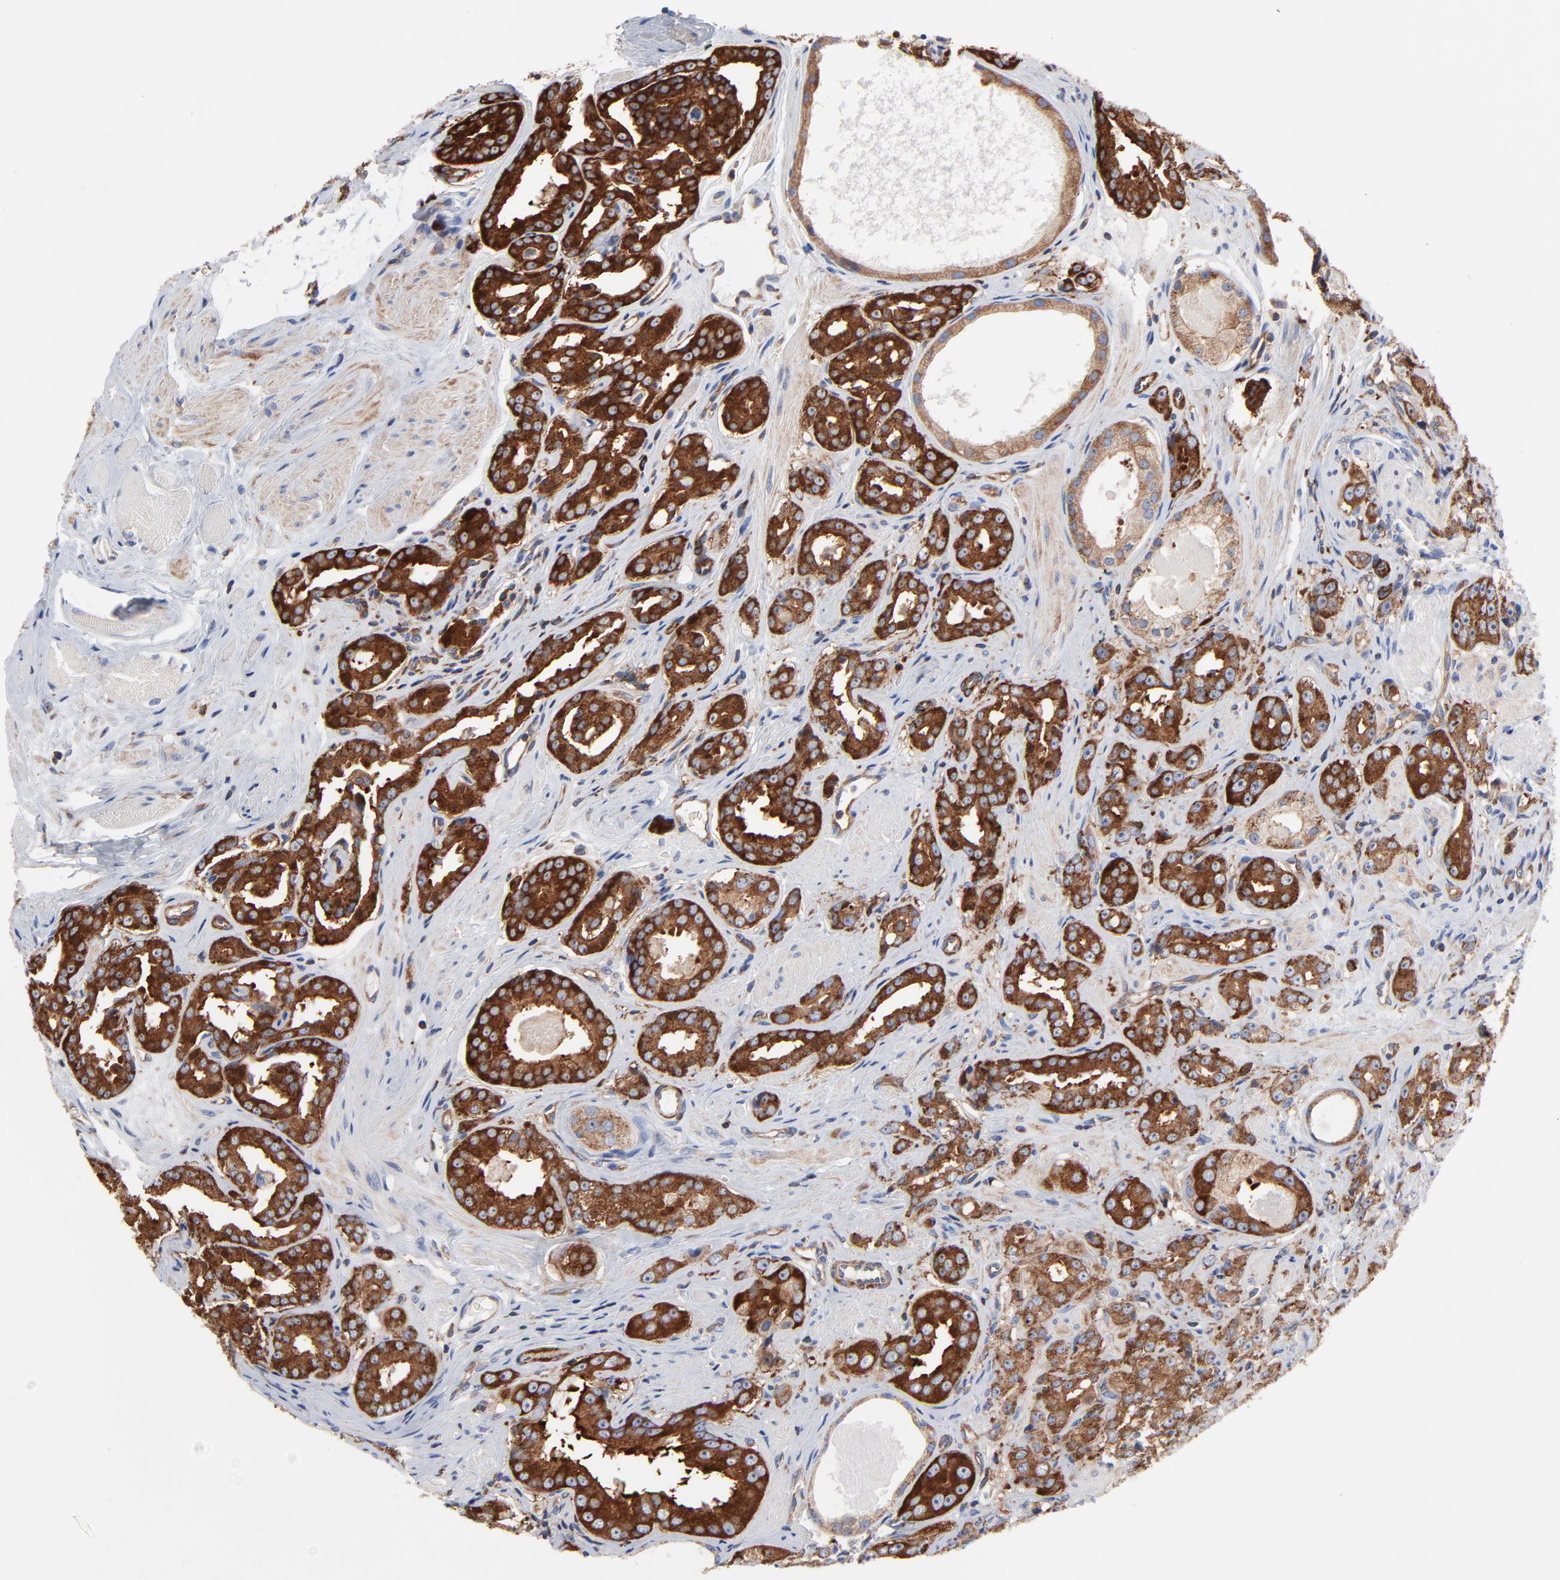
{"staining": {"intensity": "strong", "quantity": ">75%", "location": "cytoplasmic/membranous"}, "tissue": "prostate cancer", "cell_type": "Tumor cells", "image_type": "cancer", "snomed": [{"axis": "morphology", "description": "Adenocarcinoma, Medium grade"}, {"axis": "topography", "description": "Prostate"}], "caption": "Prostate cancer (medium-grade adenocarcinoma) stained with DAB IHC demonstrates high levels of strong cytoplasmic/membranous staining in about >75% of tumor cells.", "gene": "CD2AP", "patient": {"sex": "male", "age": 53}}